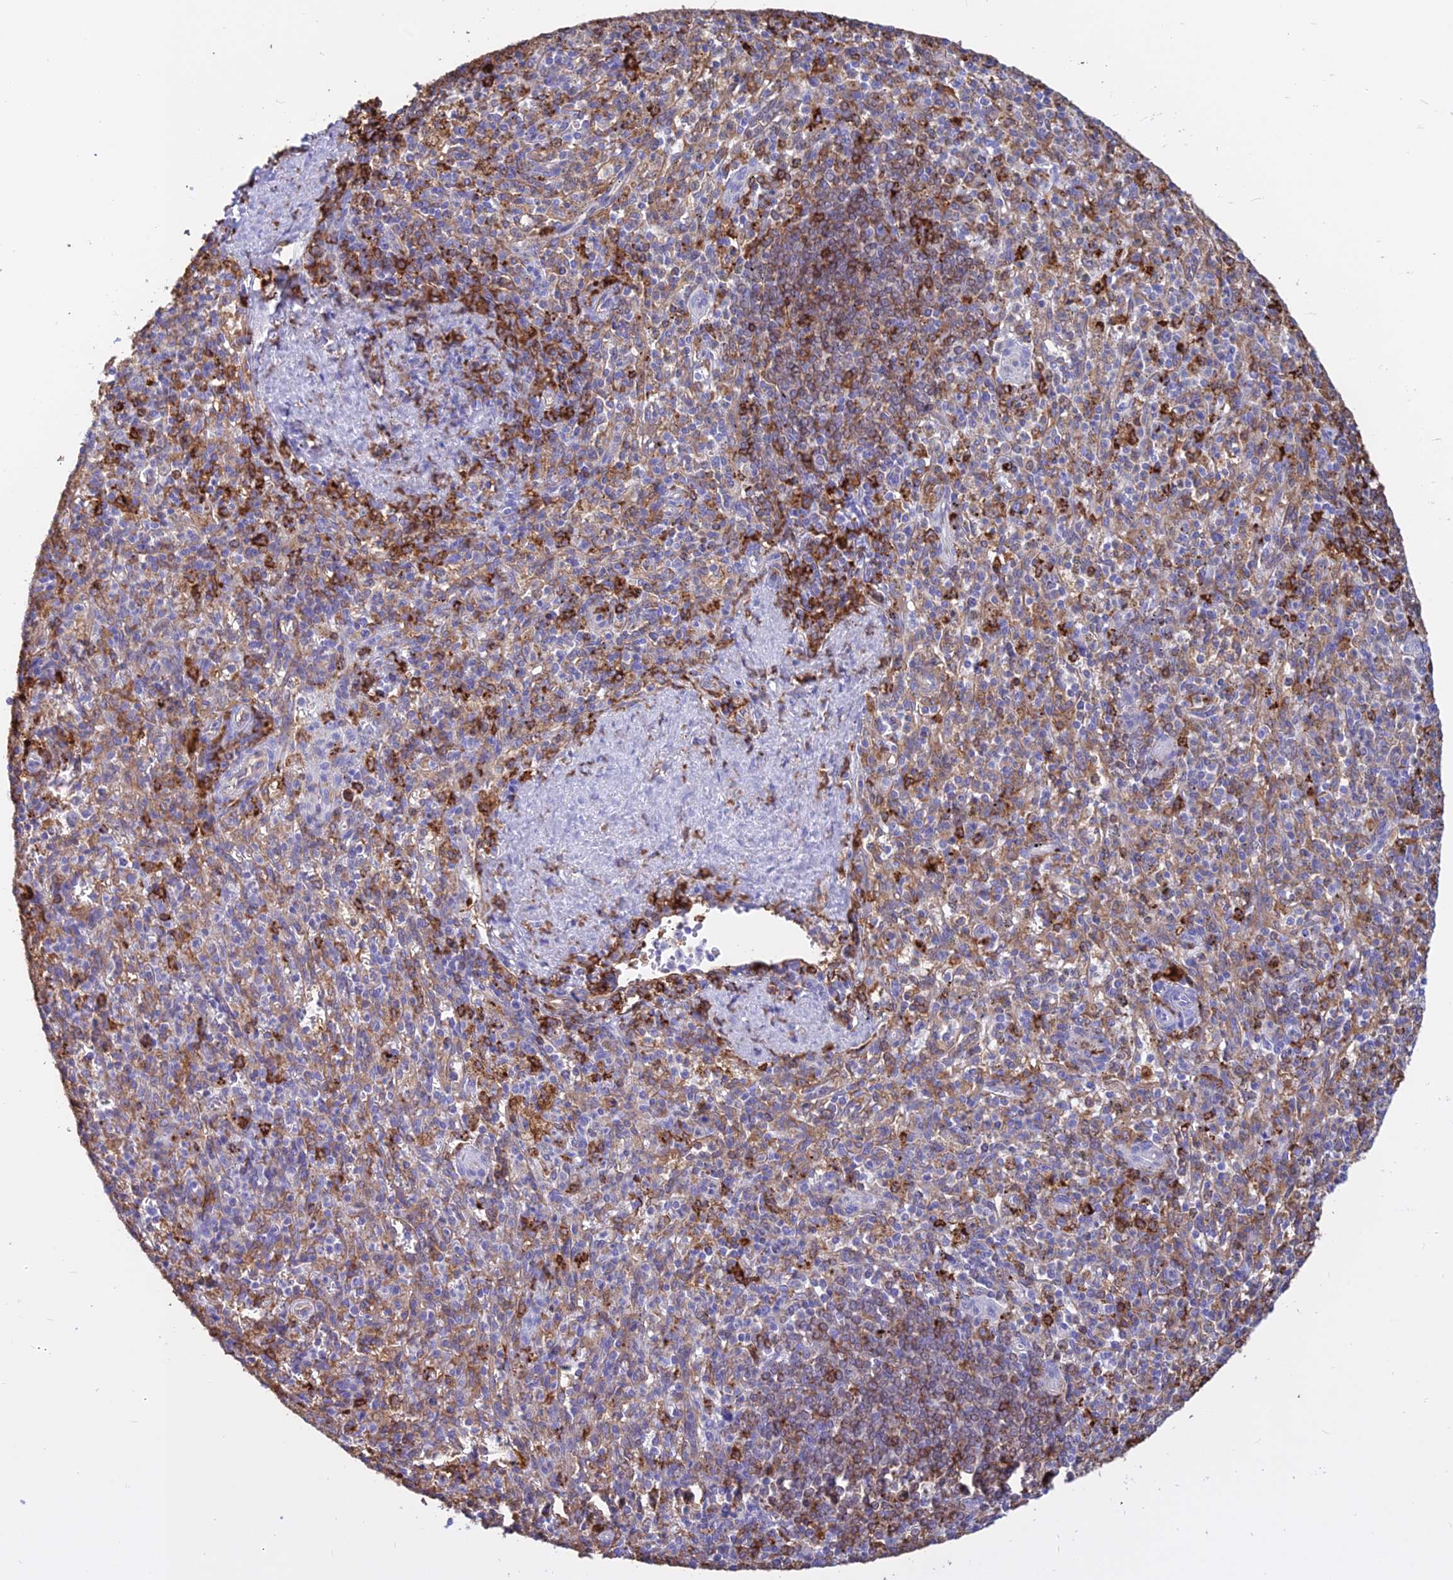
{"staining": {"intensity": "strong", "quantity": "<25%", "location": "cytoplasmic/membranous"}, "tissue": "spleen", "cell_type": "Cells in red pulp", "image_type": "normal", "snomed": [{"axis": "morphology", "description": "Normal tissue, NOS"}, {"axis": "topography", "description": "Spleen"}], "caption": "Spleen stained with IHC shows strong cytoplasmic/membranous staining in approximately <25% of cells in red pulp.", "gene": "HLA", "patient": {"sex": "male", "age": 72}}